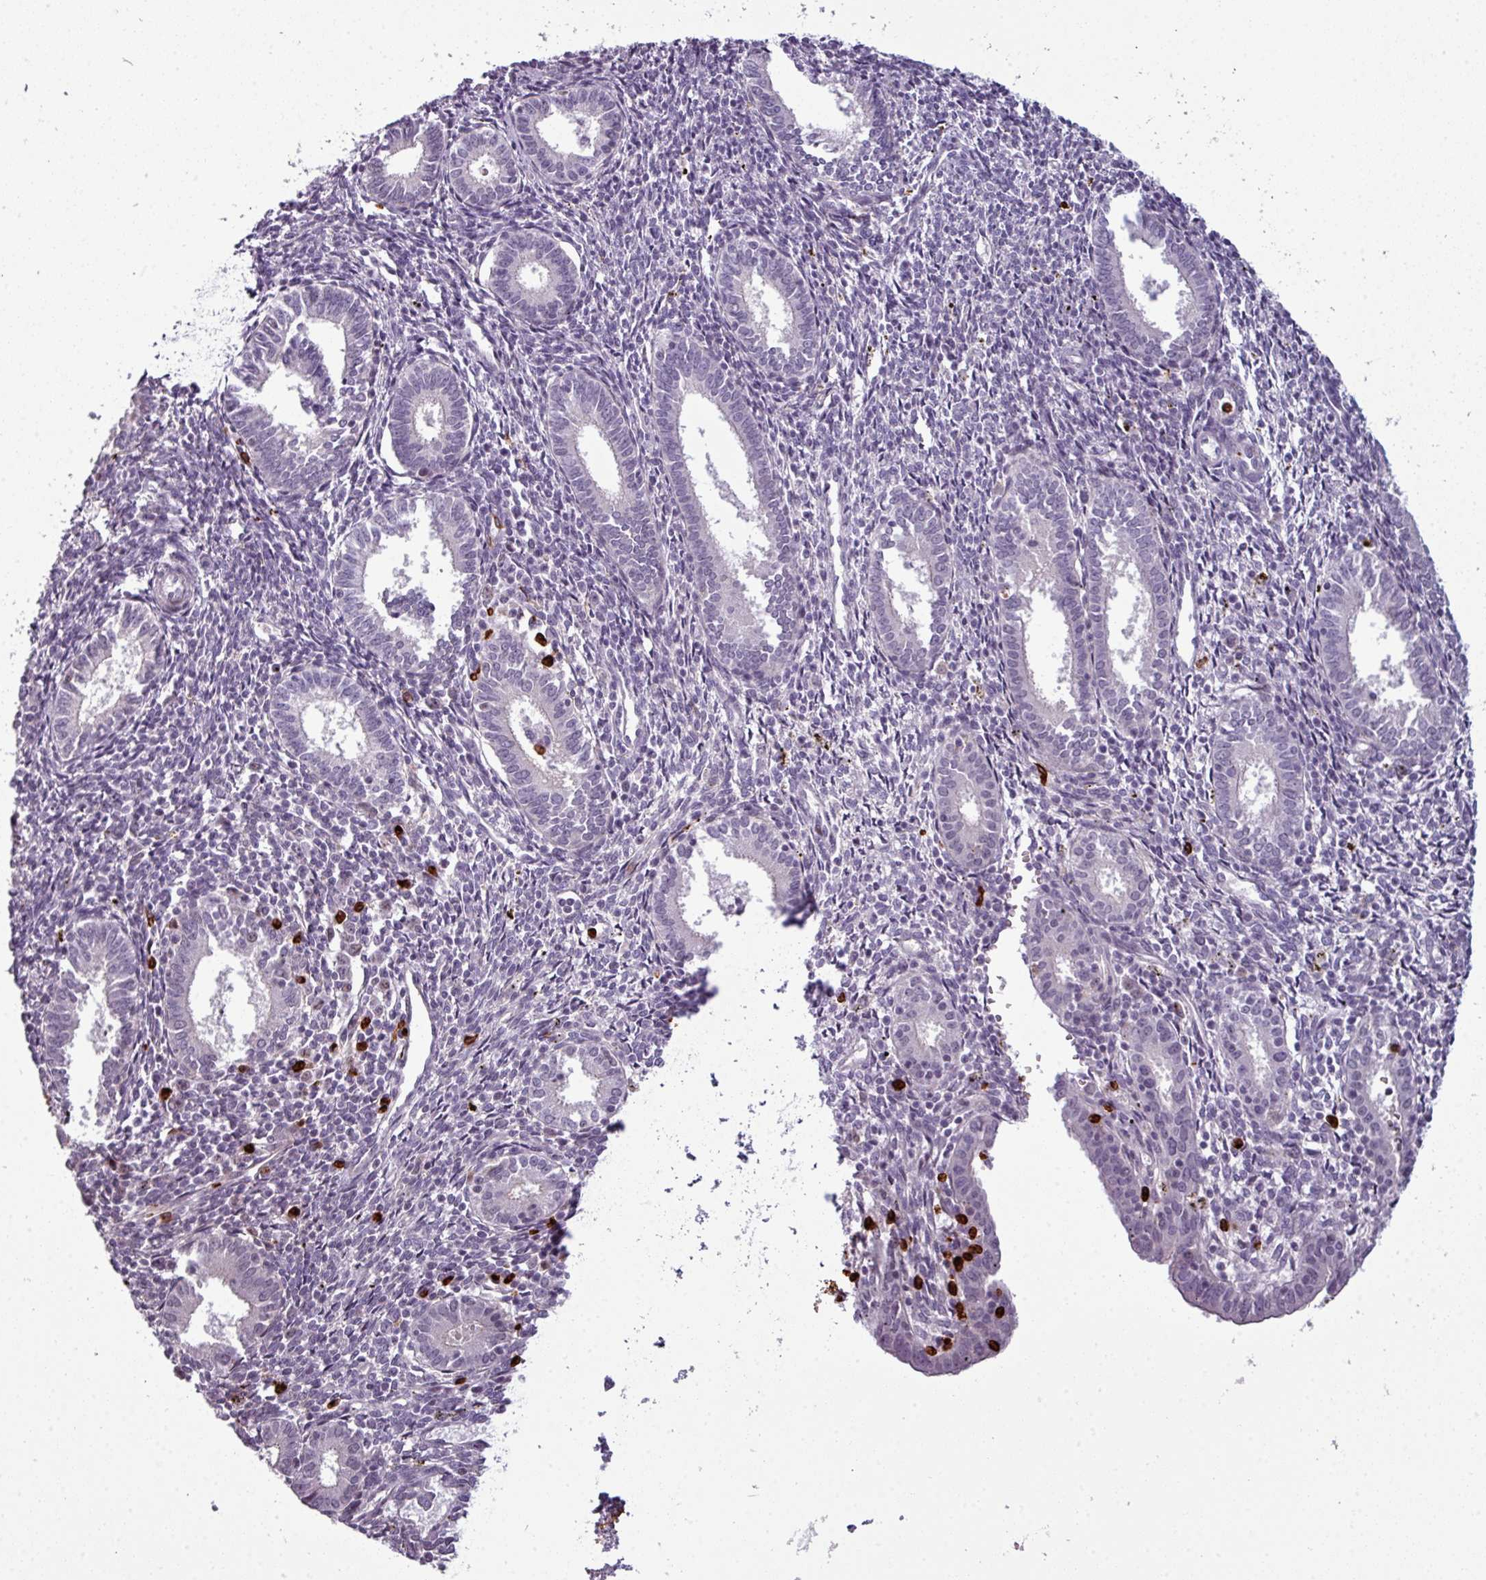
{"staining": {"intensity": "negative", "quantity": "none", "location": "none"}, "tissue": "endometrium", "cell_type": "Cells in endometrial stroma", "image_type": "normal", "snomed": [{"axis": "morphology", "description": "Normal tissue, NOS"}, {"axis": "topography", "description": "Endometrium"}], "caption": "The photomicrograph reveals no significant expression in cells in endometrial stroma of endometrium.", "gene": "TMEFF1", "patient": {"sex": "female", "age": 41}}